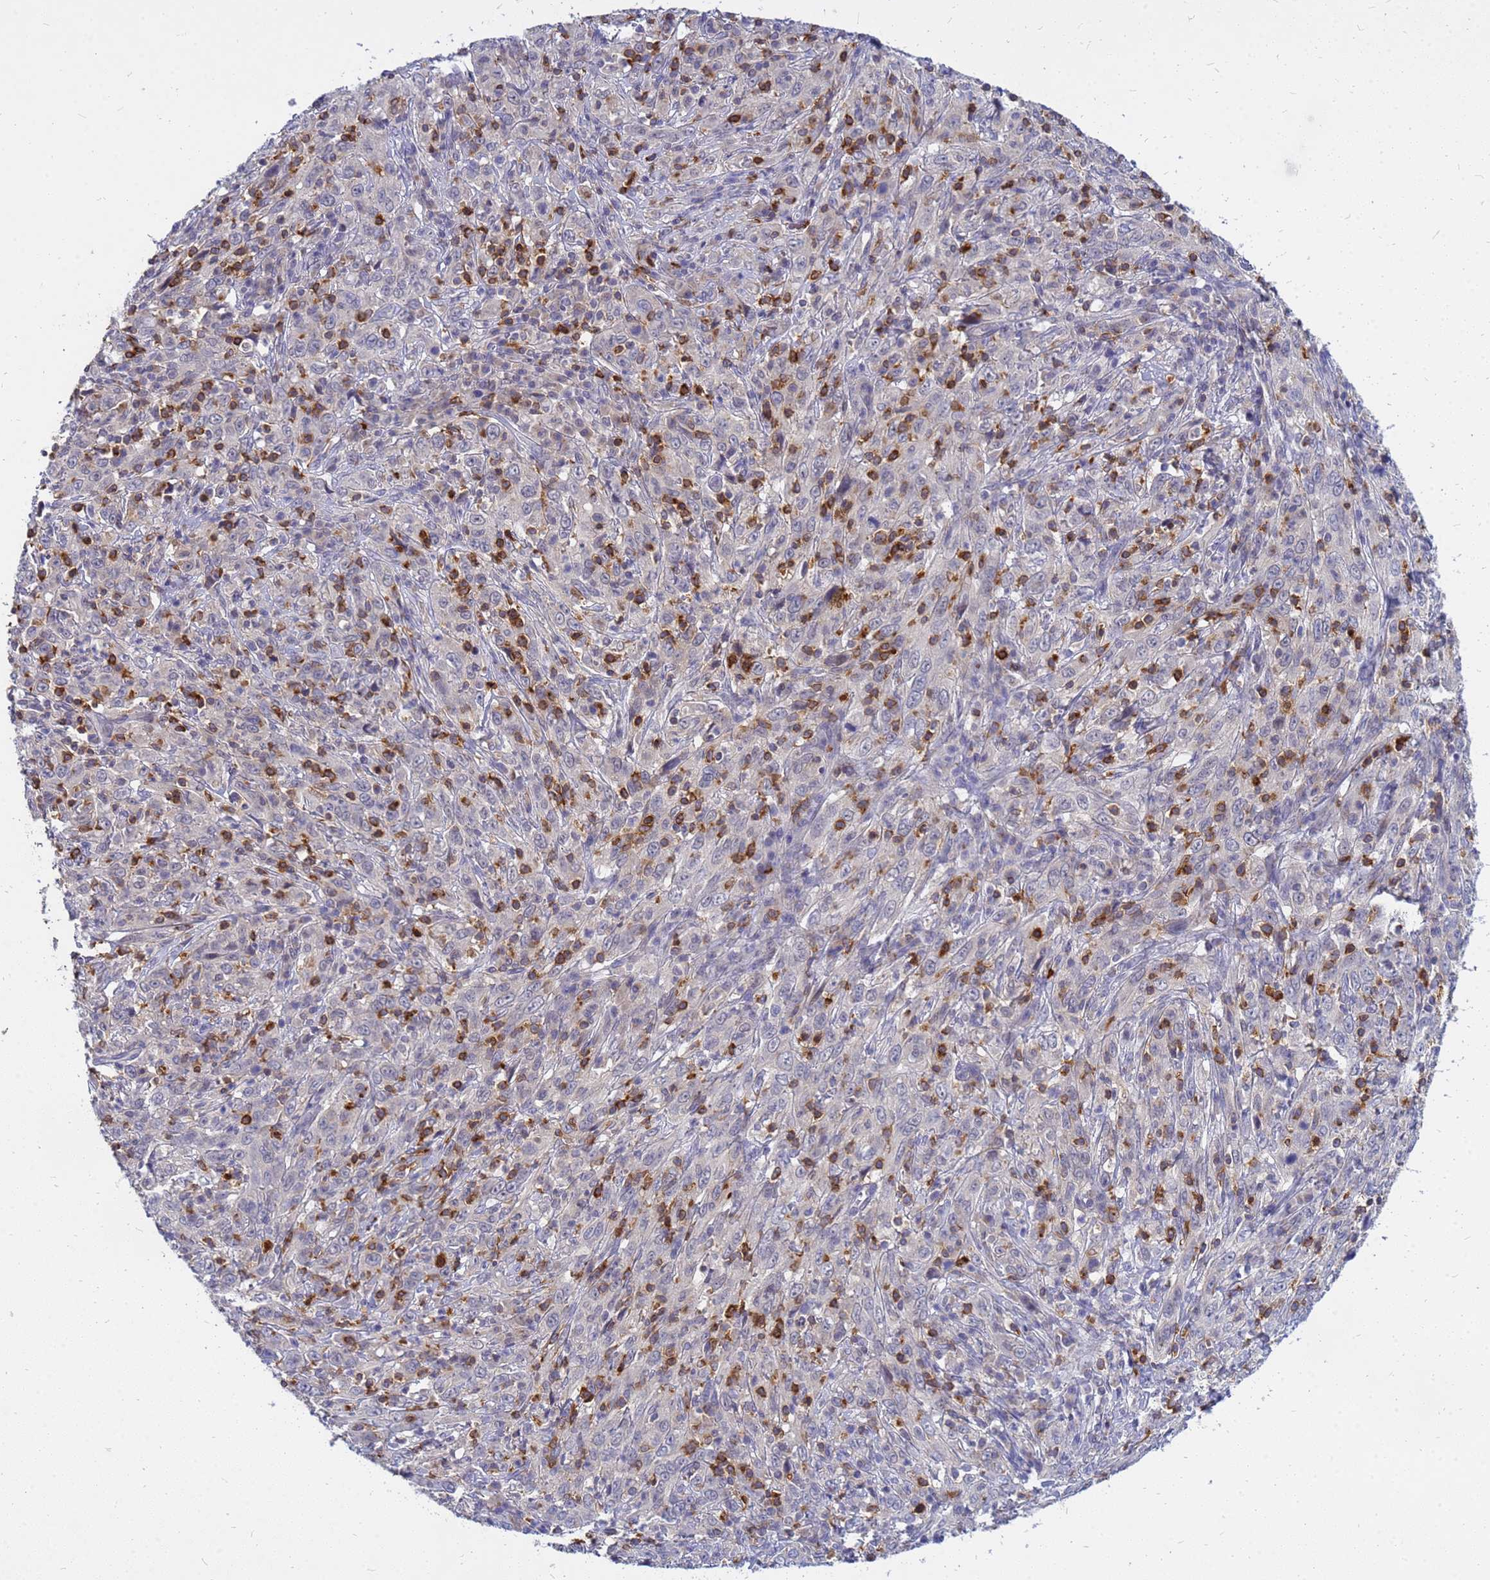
{"staining": {"intensity": "strong", "quantity": "<25%", "location": "cytoplasmic/membranous"}, "tissue": "cervical cancer", "cell_type": "Tumor cells", "image_type": "cancer", "snomed": [{"axis": "morphology", "description": "Squamous cell carcinoma, NOS"}, {"axis": "topography", "description": "Cervix"}], "caption": "Brown immunohistochemical staining in human cervical cancer demonstrates strong cytoplasmic/membranous expression in about <25% of tumor cells.", "gene": "SRGAP3", "patient": {"sex": "female", "age": 46}}